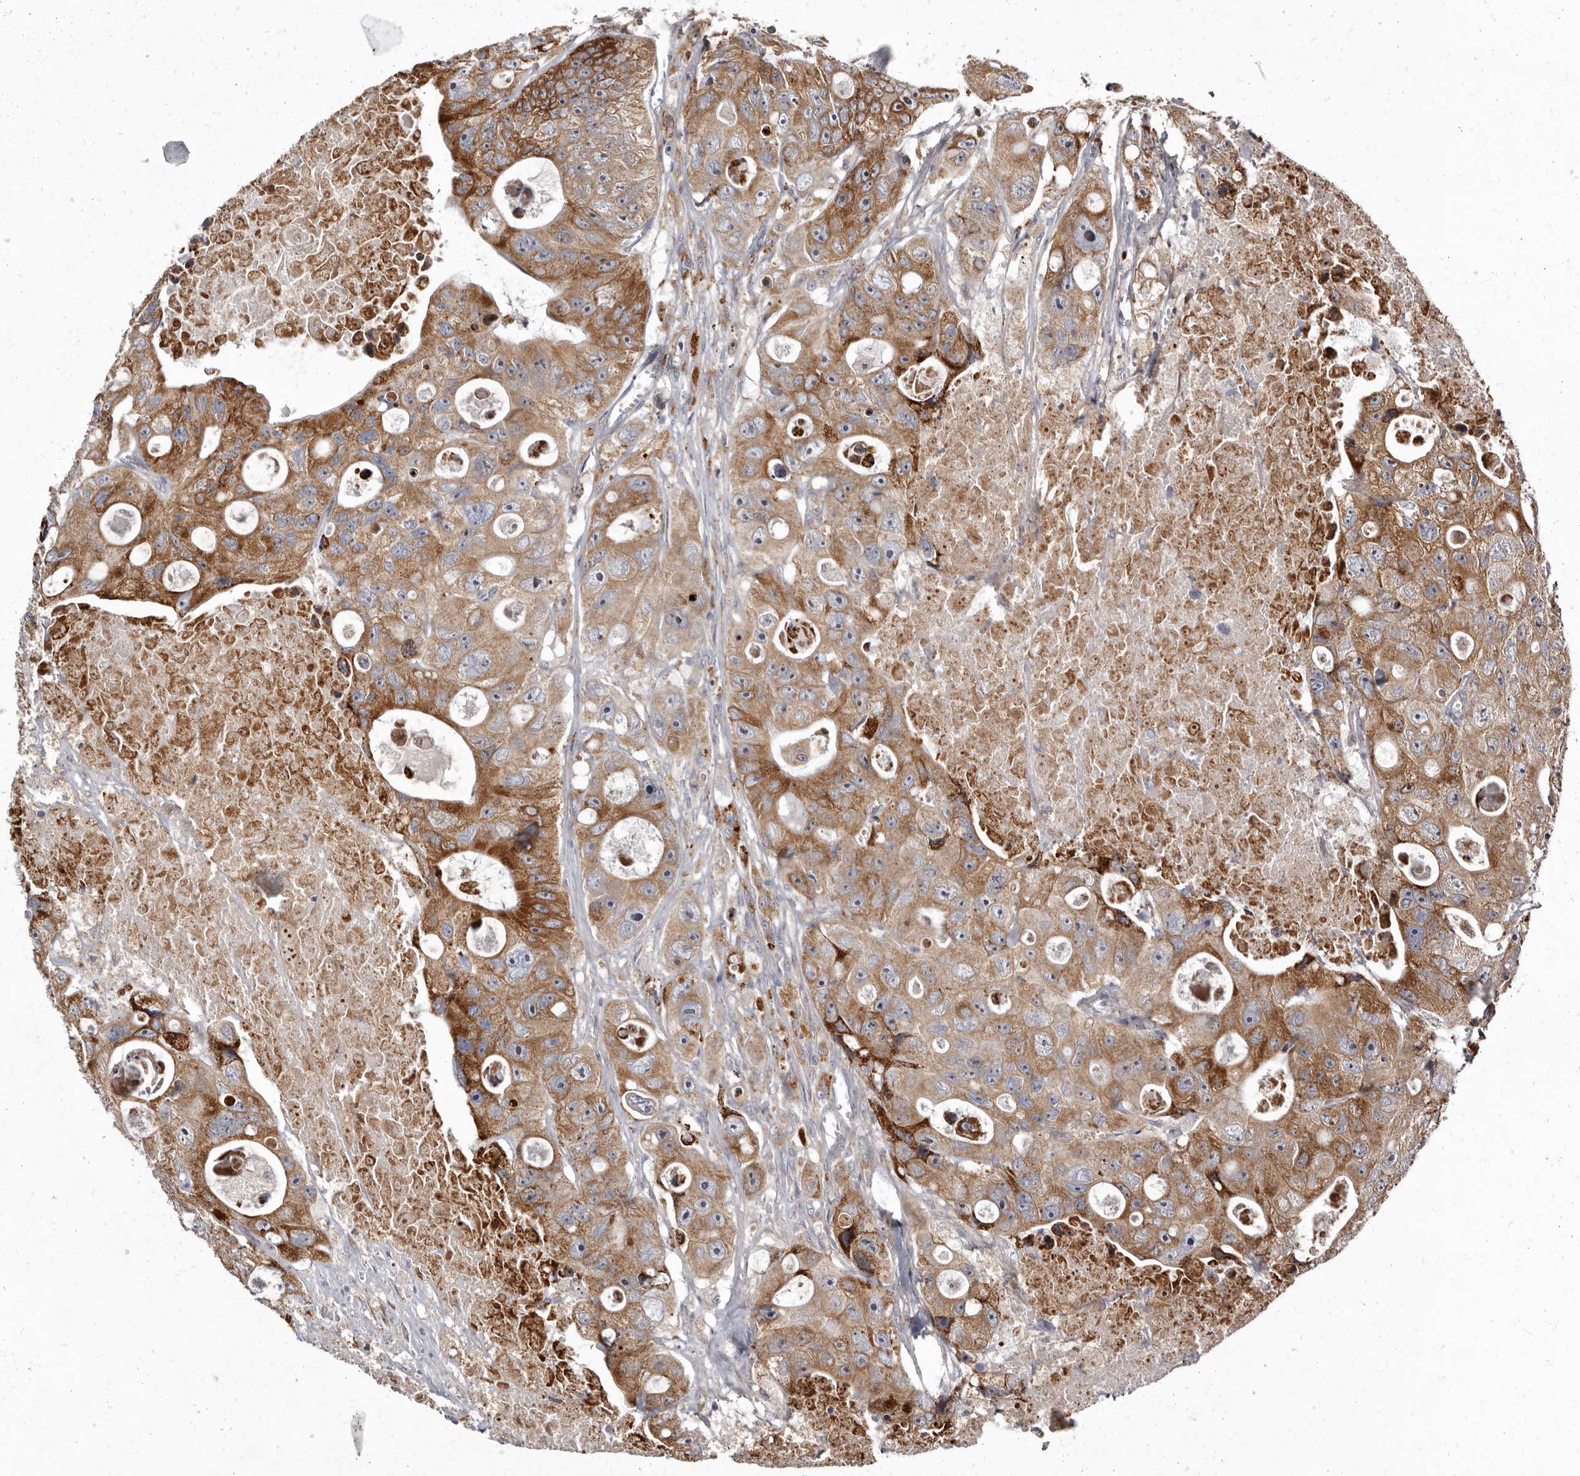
{"staining": {"intensity": "moderate", "quantity": ">75%", "location": "cytoplasmic/membranous"}, "tissue": "colorectal cancer", "cell_type": "Tumor cells", "image_type": "cancer", "snomed": [{"axis": "morphology", "description": "Adenocarcinoma, NOS"}, {"axis": "topography", "description": "Colon"}], "caption": "Colorectal cancer (adenocarcinoma) stained with immunohistochemistry (IHC) demonstrates moderate cytoplasmic/membranous expression in about >75% of tumor cells. (brown staining indicates protein expression, while blue staining denotes nuclei).", "gene": "SMC4", "patient": {"sex": "female", "age": 46}}